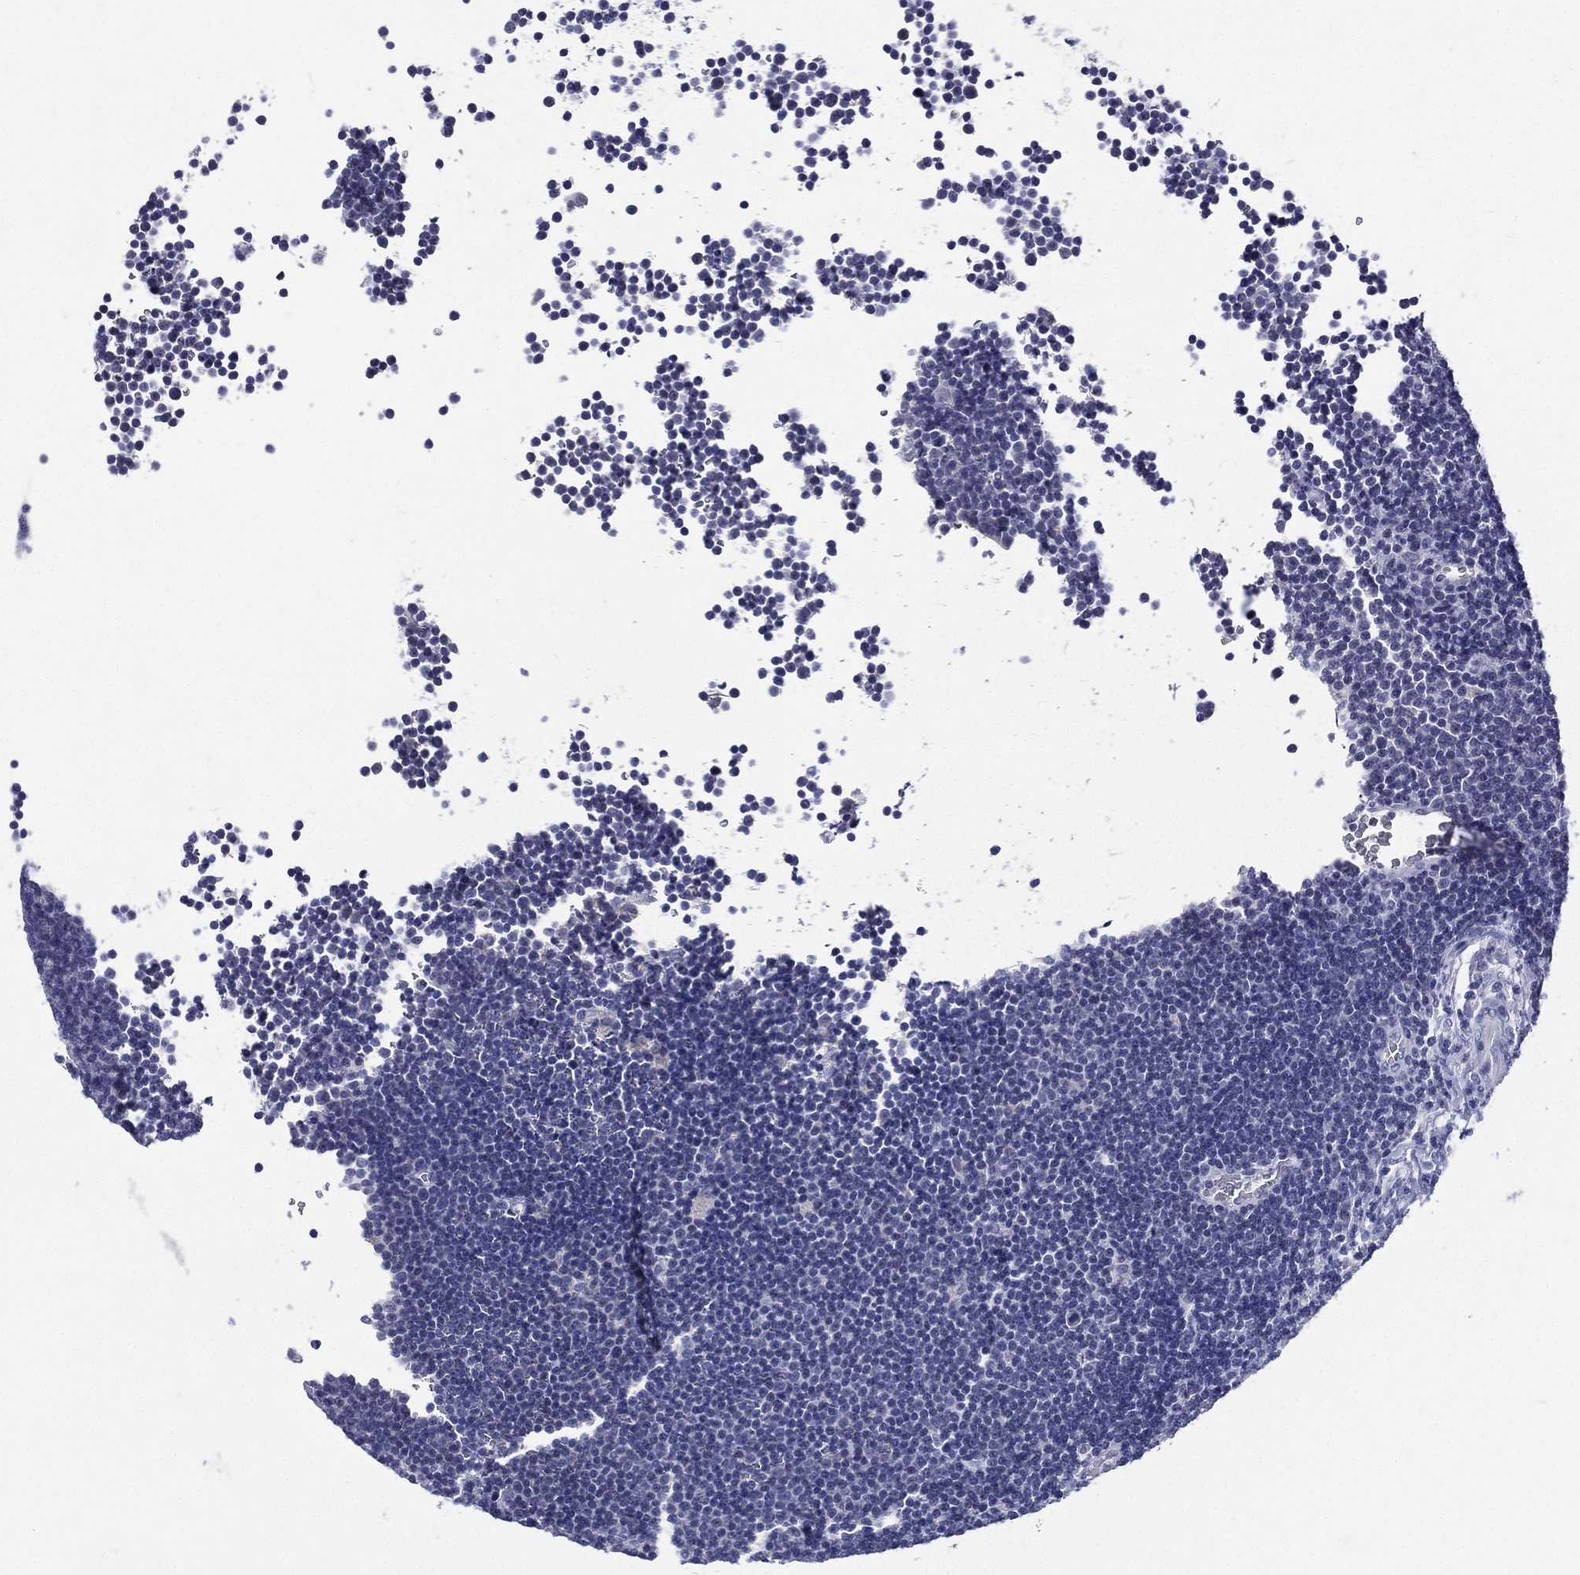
{"staining": {"intensity": "negative", "quantity": "none", "location": "none"}, "tissue": "lymphoma", "cell_type": "Tumor cells", "image_type": "cancer", "snomed": [{"axis": "morphology", "description": "Malignant lymphoma, non-Hodgkin's type, Low grade"}, {"axis": "topography", "description": "Brain"}], "caption": "IHC of human low-grade malignant lymphoma, non-Hodgkin's type shows no positivity in tumor cells.", "gene": "TGM1", "patient": {"sex": "female", "age": 66}}